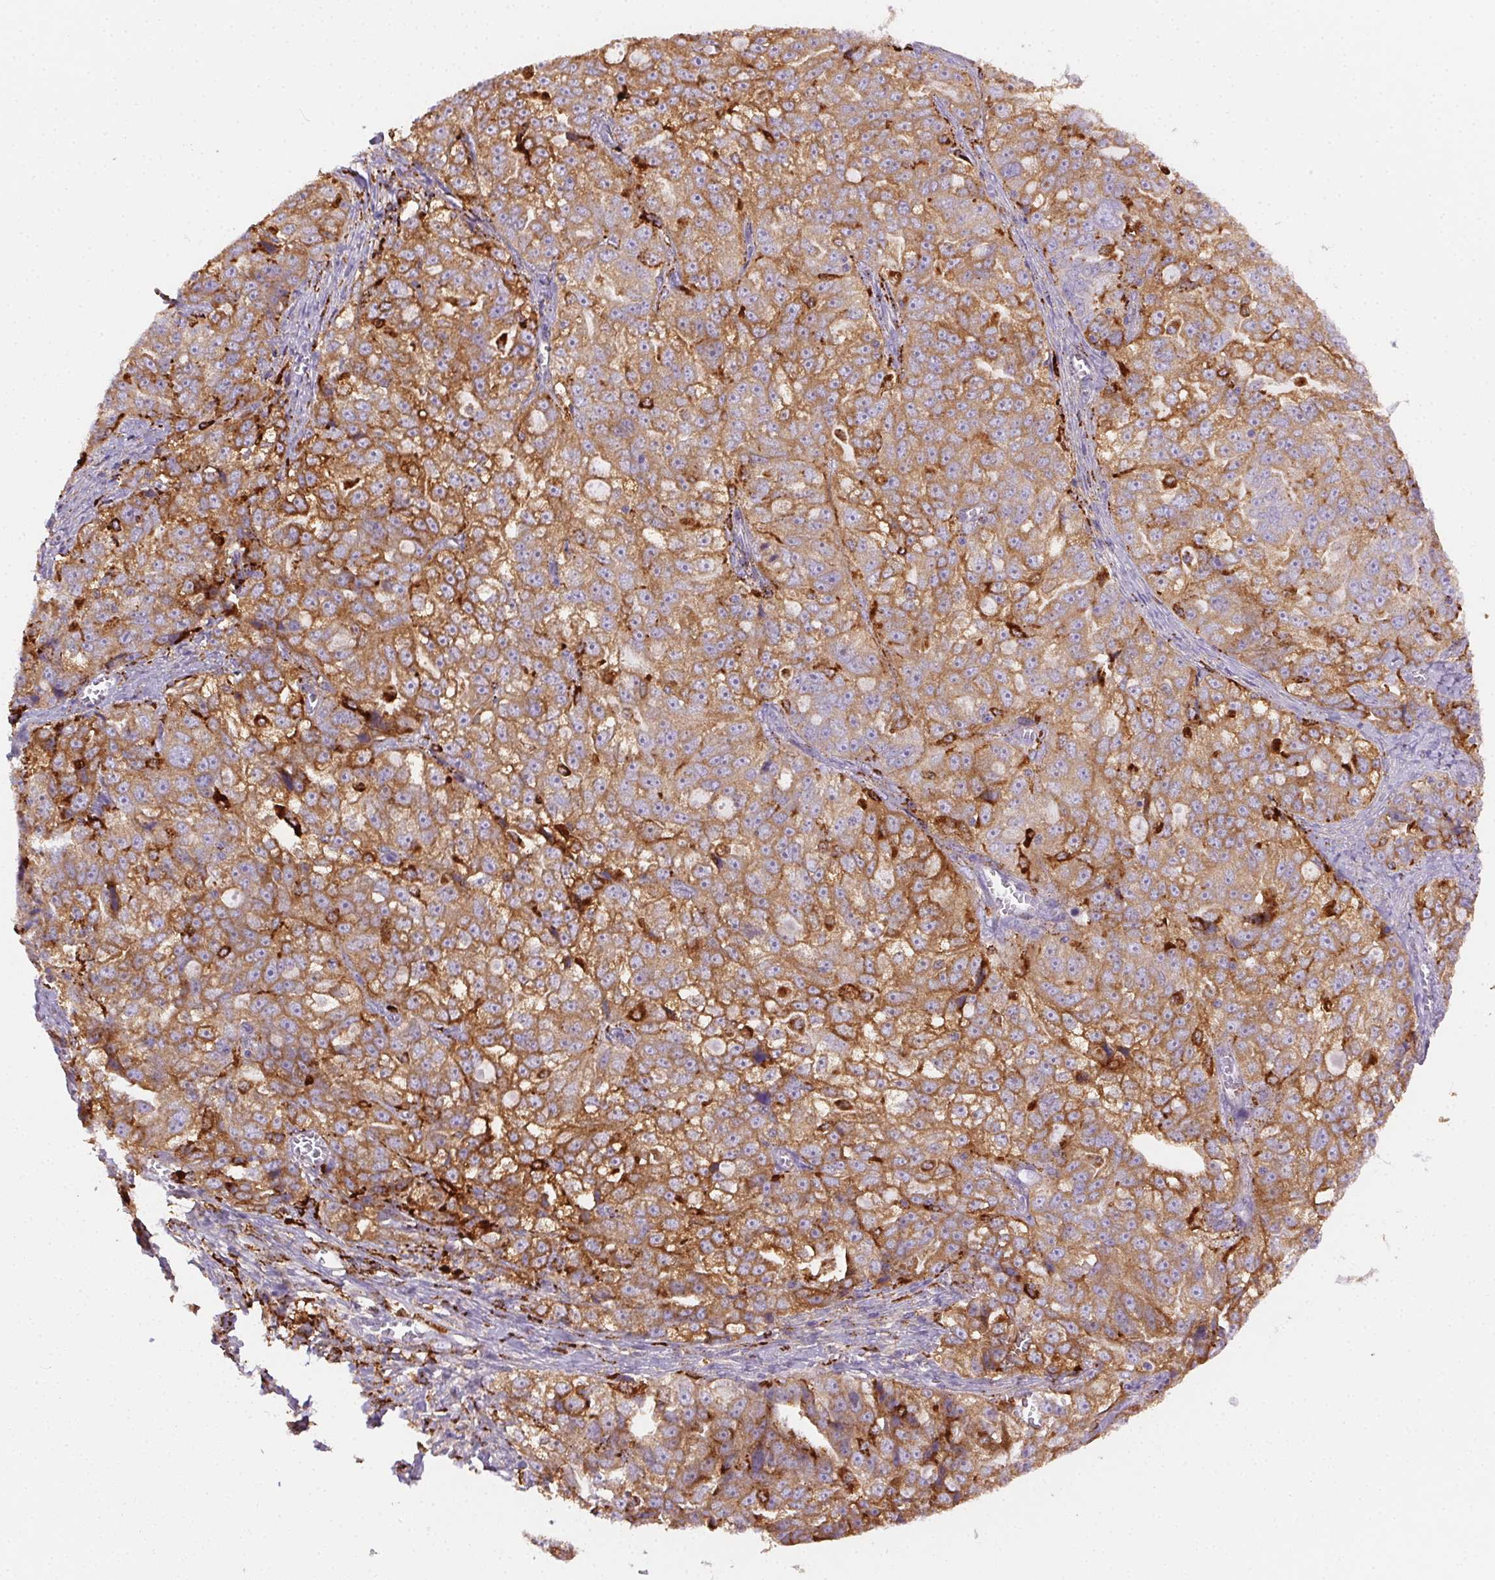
{"staining": {"intensity": "moderate", "quantity": ">75%", "location": "cytoplasmic/membranous"}, "tissue": "ovarian cancer", "cell_type": "Tumor cells", "image_type": "cancer", "snomed": [{"axis": "morphology", "description": "Cystadenocarcinoma, serous, NOS"}, {"axis": "topography", "description": "Ovary"}], "caption": "Immunohistochemistry (IHC) (DAB) staining of human ovarian cancer (serous cystadenocarcinoma) shows moderate cytoplasmic/membranous protein expression in approximately >75% of tumor cells. (DAB (3,3'-diaminobenzidine) = brown stain, brightfield microscopy at high magnification).", "gene": "SCPEP1", "patient": {"sex": "female", "age": 51}}